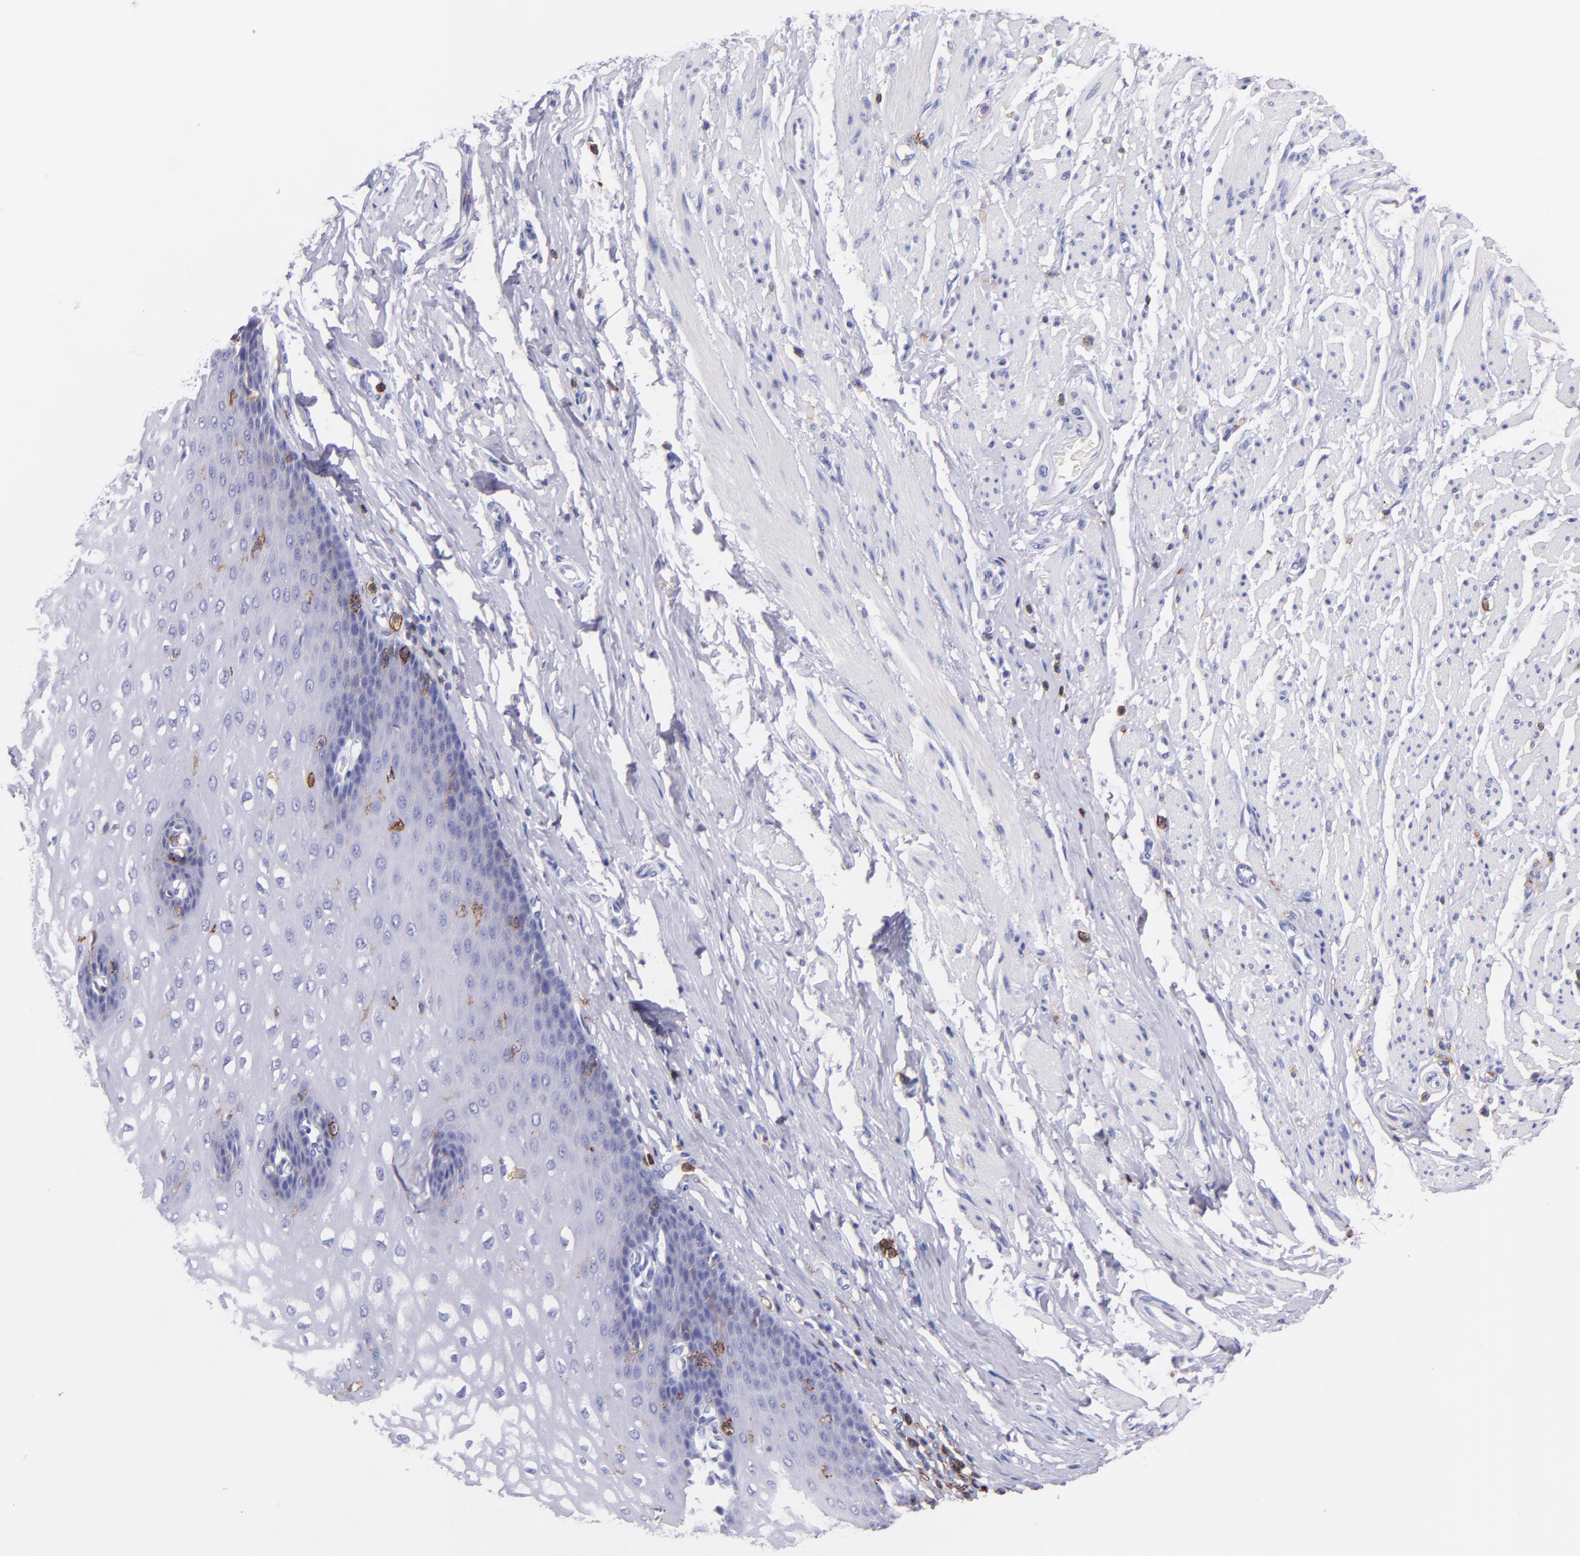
{"staining": {"intensity": "negative", "quantity": "none", "location": "none"}, "tissue": "esophagus", "cell_type": "Squamous epithelial cells", "image_type": "normal", "snomed": [{"axis": "morphology", "description": "Normal tissue, NOS"}, {"axis": "topography", "description": "Esophagus"}], "caption": "IHC of unremarkable human esophagus exhibits no expression in squamous epithelial cells.", "gene": "SPN", "patient": {"sex": "male", "age": 70}}